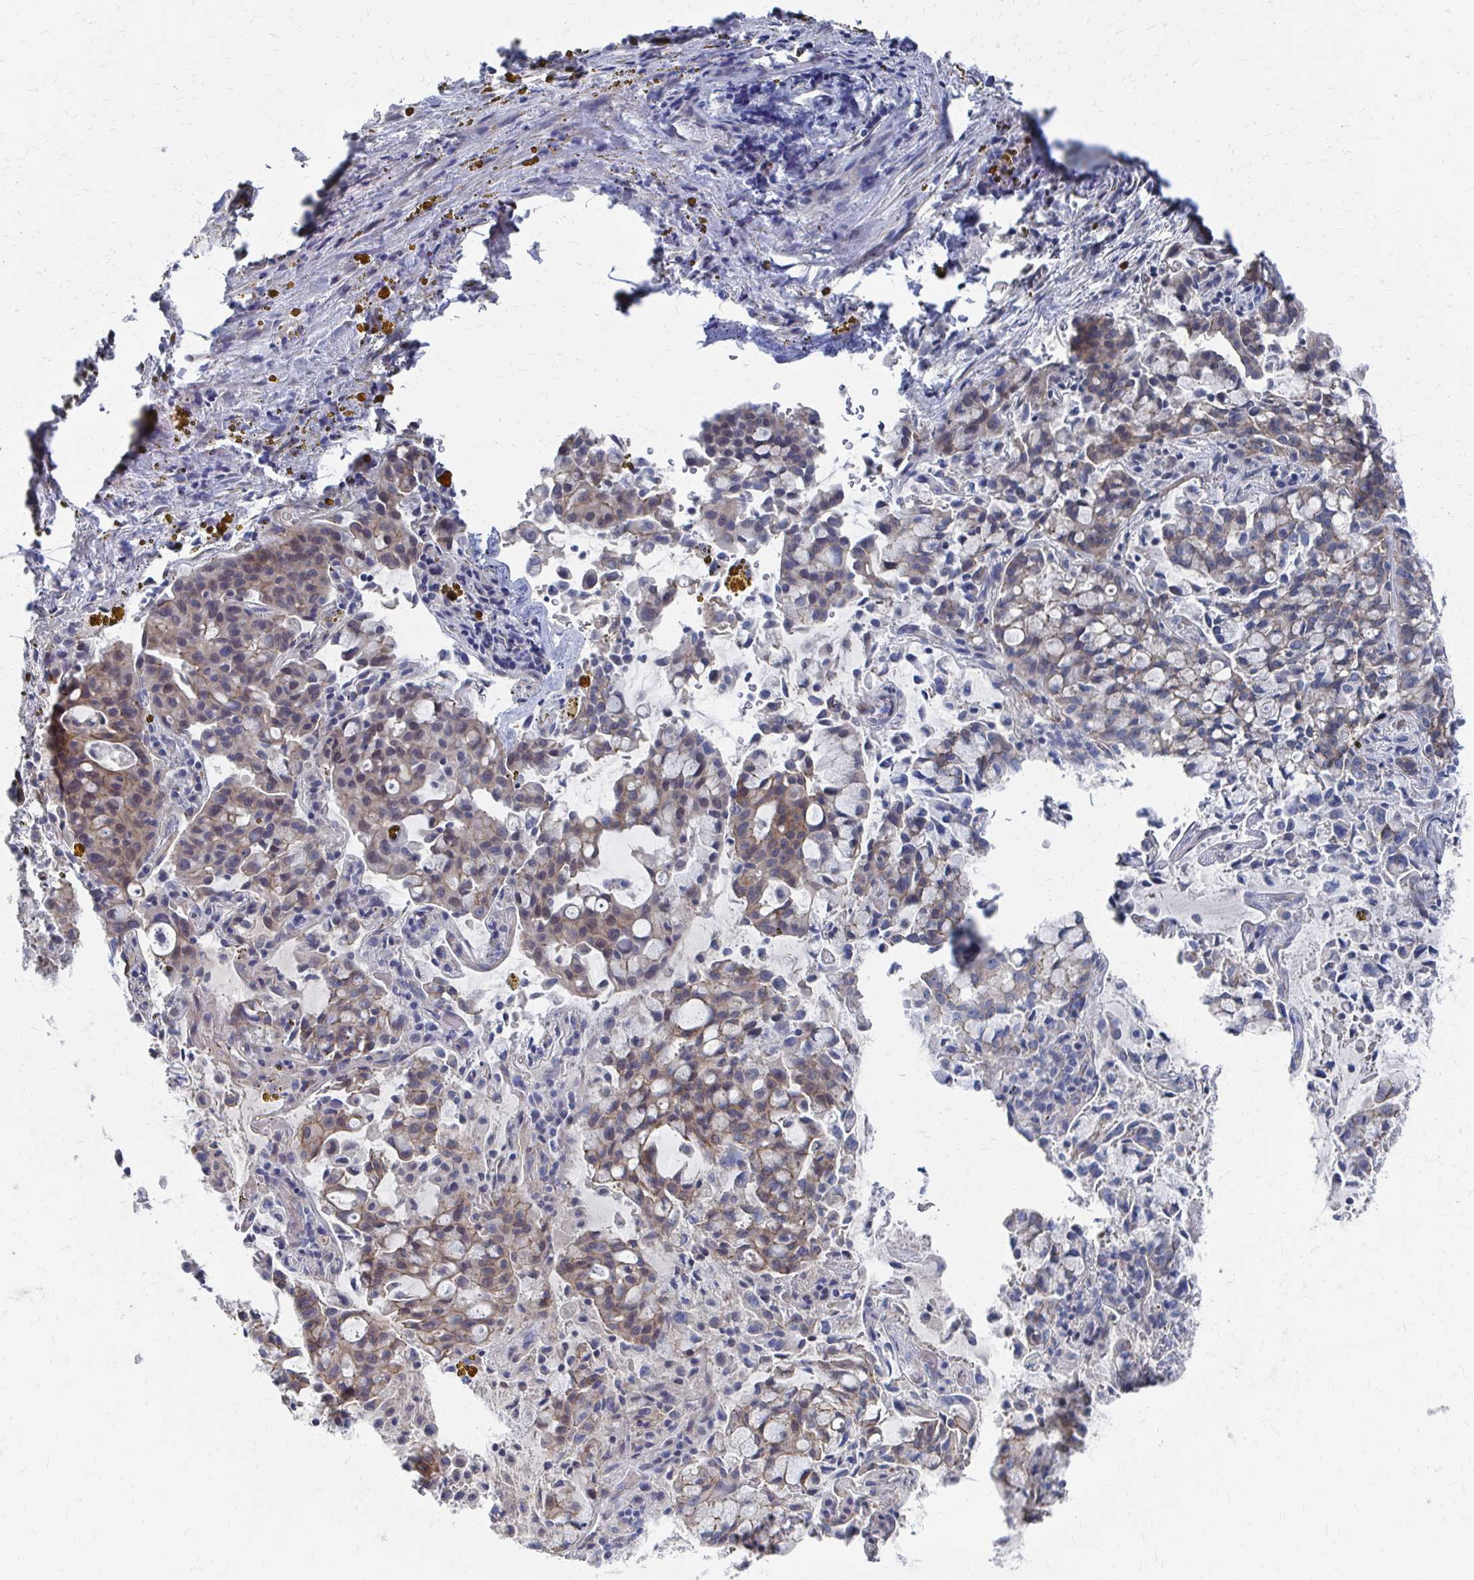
{"staining": {"intensity": "weak", "quantity": "25%-75%", "location": "cytoplasmic/membranous"}, "tissue": "lung cancer", "cell_type": "Tumor cells", "image_type": "cancer", "snomed": [{"axis": "morphology", "description": "Adenocarcinoma, NOS"}, {"axis": "topography", "description": "Lung"}], "caption": "Tumor cells exhibit low levels of weak cytoplasmic/membranous expression in approximately 25%-75% of cells in lung cancer.", "gene": "PLEKHG7", "patient": {"sex": "female", "age": 44}}